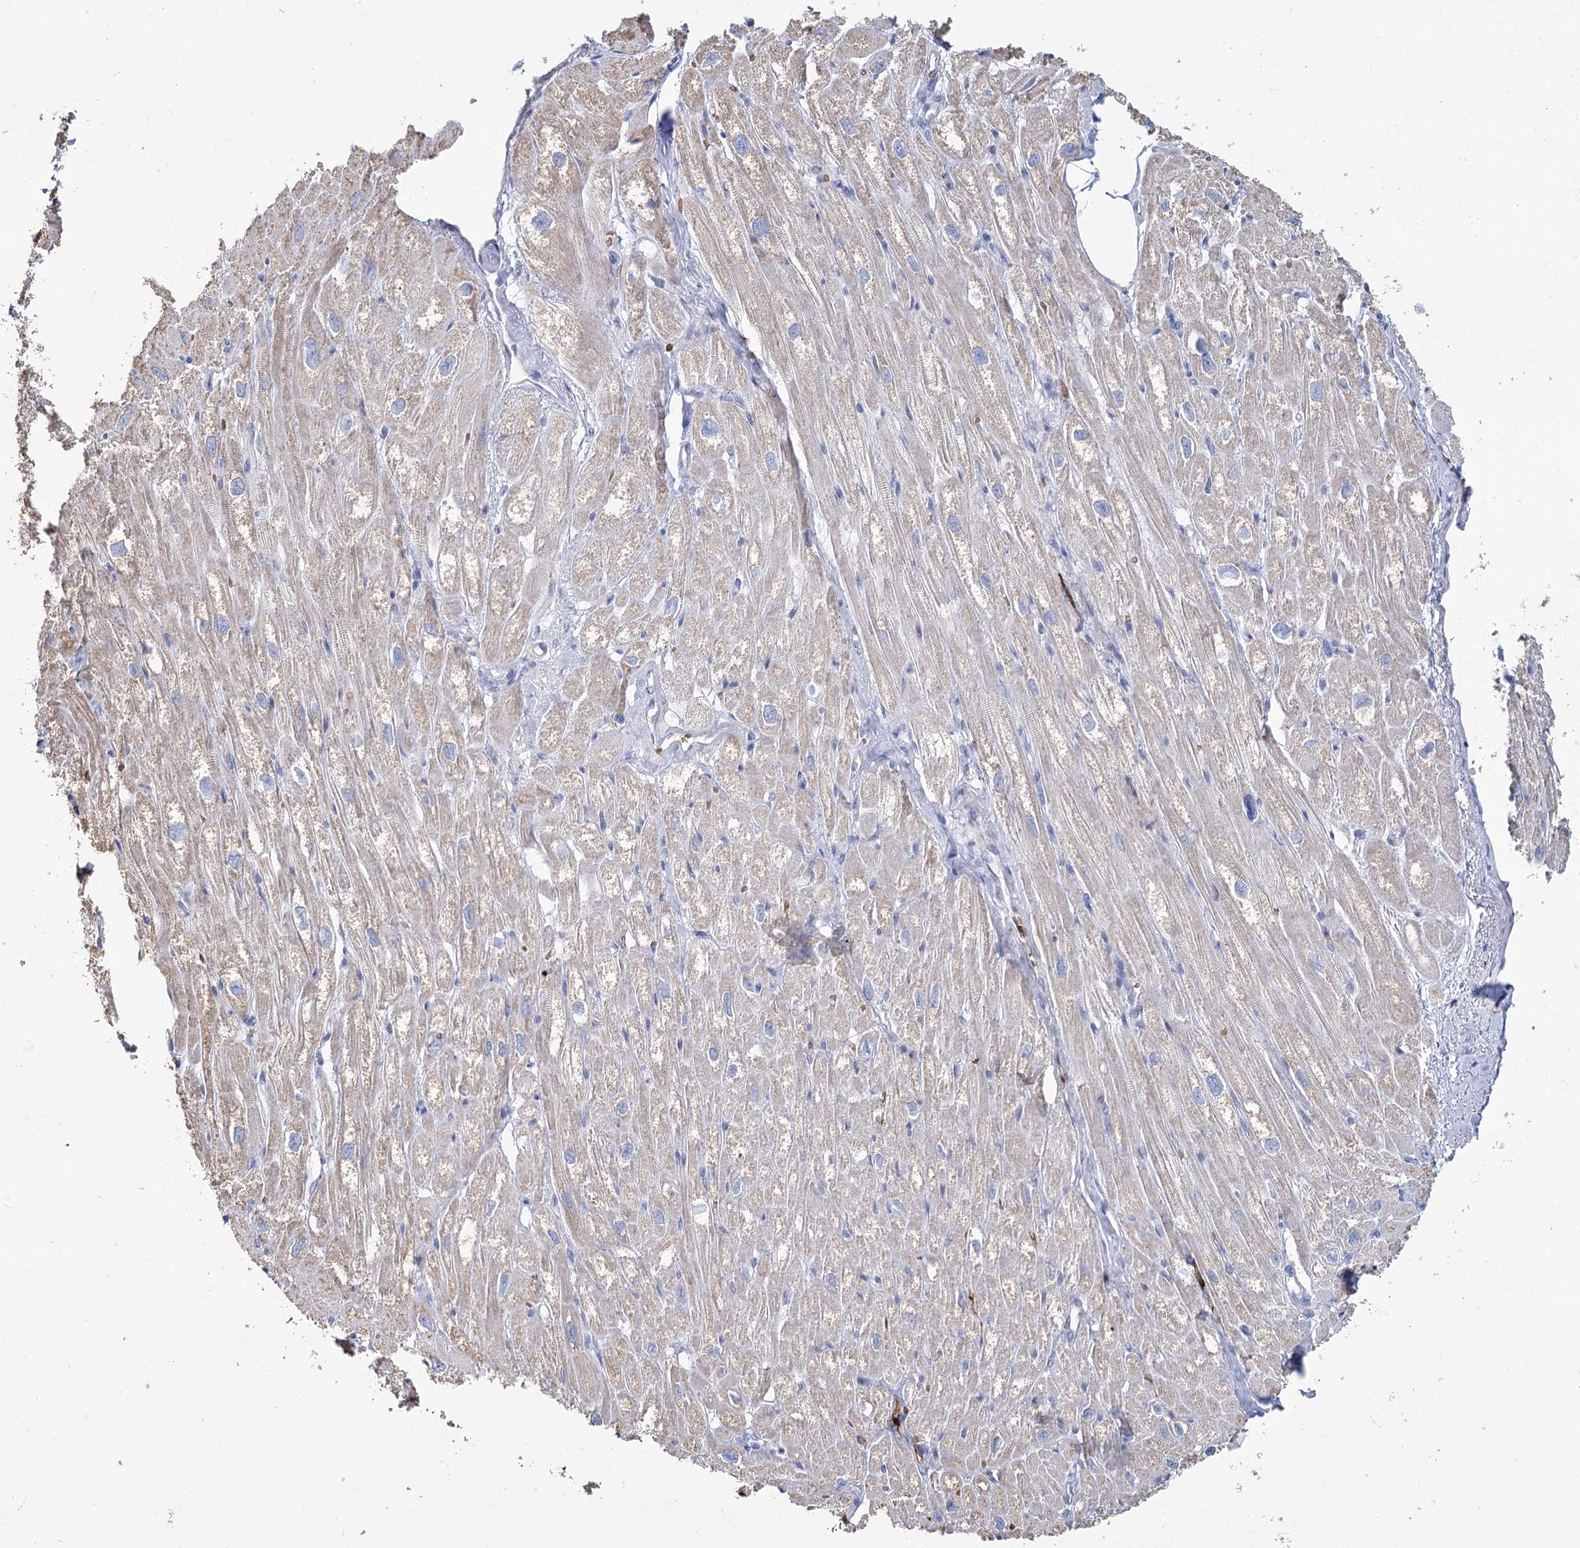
{"staining": {"intensity": "moderate", "quantity": "25%-75%", "location": "cytoplasmic/membranous"}, "tissue": "heart muscle", "cell_type": "Cardiomyocytes", "image_type": "normal", "snomed": [{"axis": "morphology", "description": "Normal tissue, NOS"}, {"axis": "topography", "description": "Heart"}], "caption": "Heart muscle stained with IHC displays moderate cytoplasmic/membranous staining in about 25%-75% of cardiomyocytes.", "gene": "GBF1", "patient": {"sex": "male", "age": 50}}